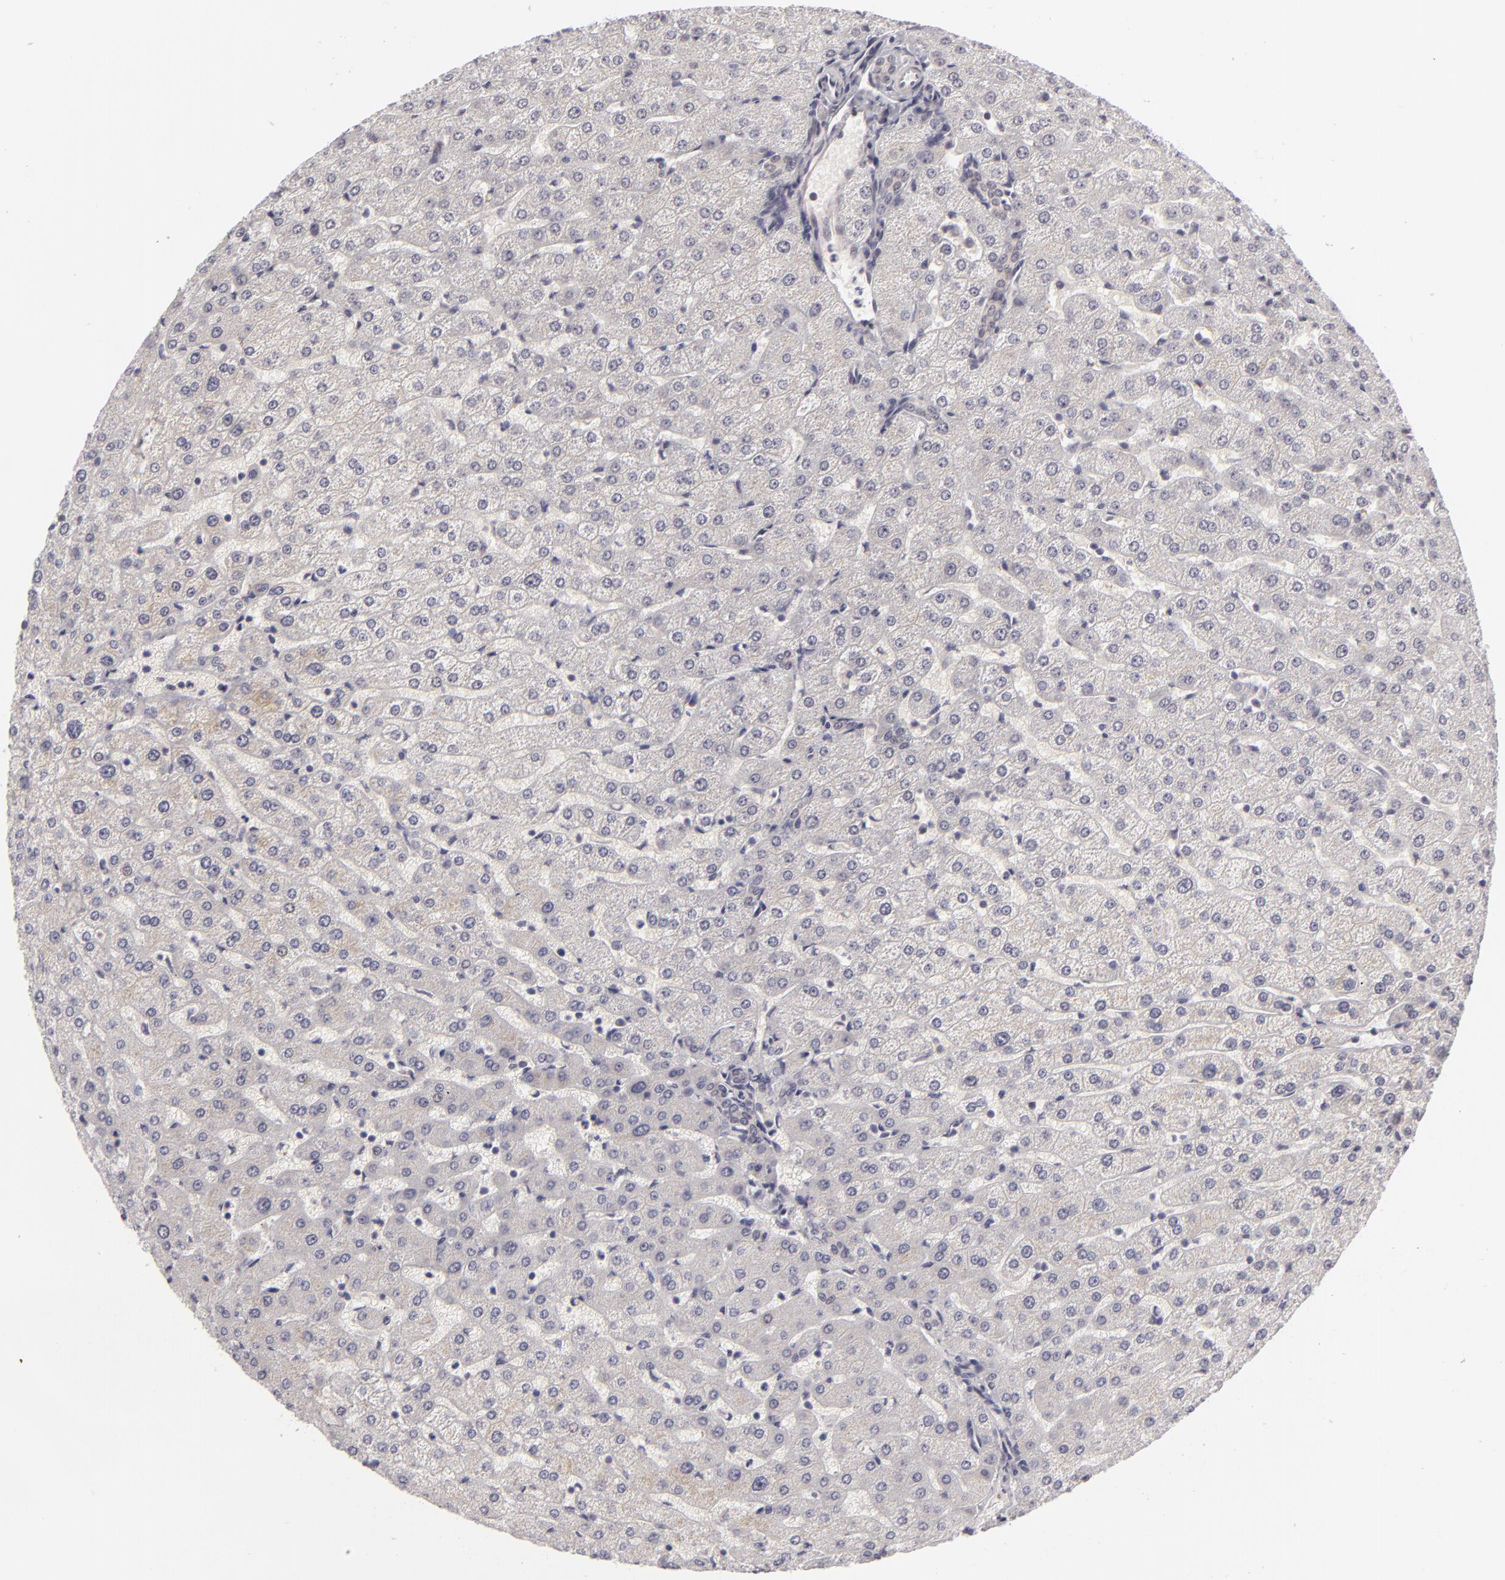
{"staining": {"intensity": "negative", "quantity": "none", "location": "none"}, "tissue": "liver", "cell_type": "Cholangiocytes", "image_type": "normal", "snomed": [{"axis": "morphology", "description": "Normal tissue, NOS"}, {"axis": "morphology", "description": "Fibrosis, NOS"}, {"axis": "topography", "description": "Liver"}], "caption": "An IHC histopathology image of normal liver is shown. There is no staining in cholangiocytes of liver. The staining is performed using DAB (3,3'-diaminobenzidine) brown chromogen with nuclei counter-stained in using hematoxylin.", "gene": "DLG3", "patient": {"sex": "female", "age": 29}}